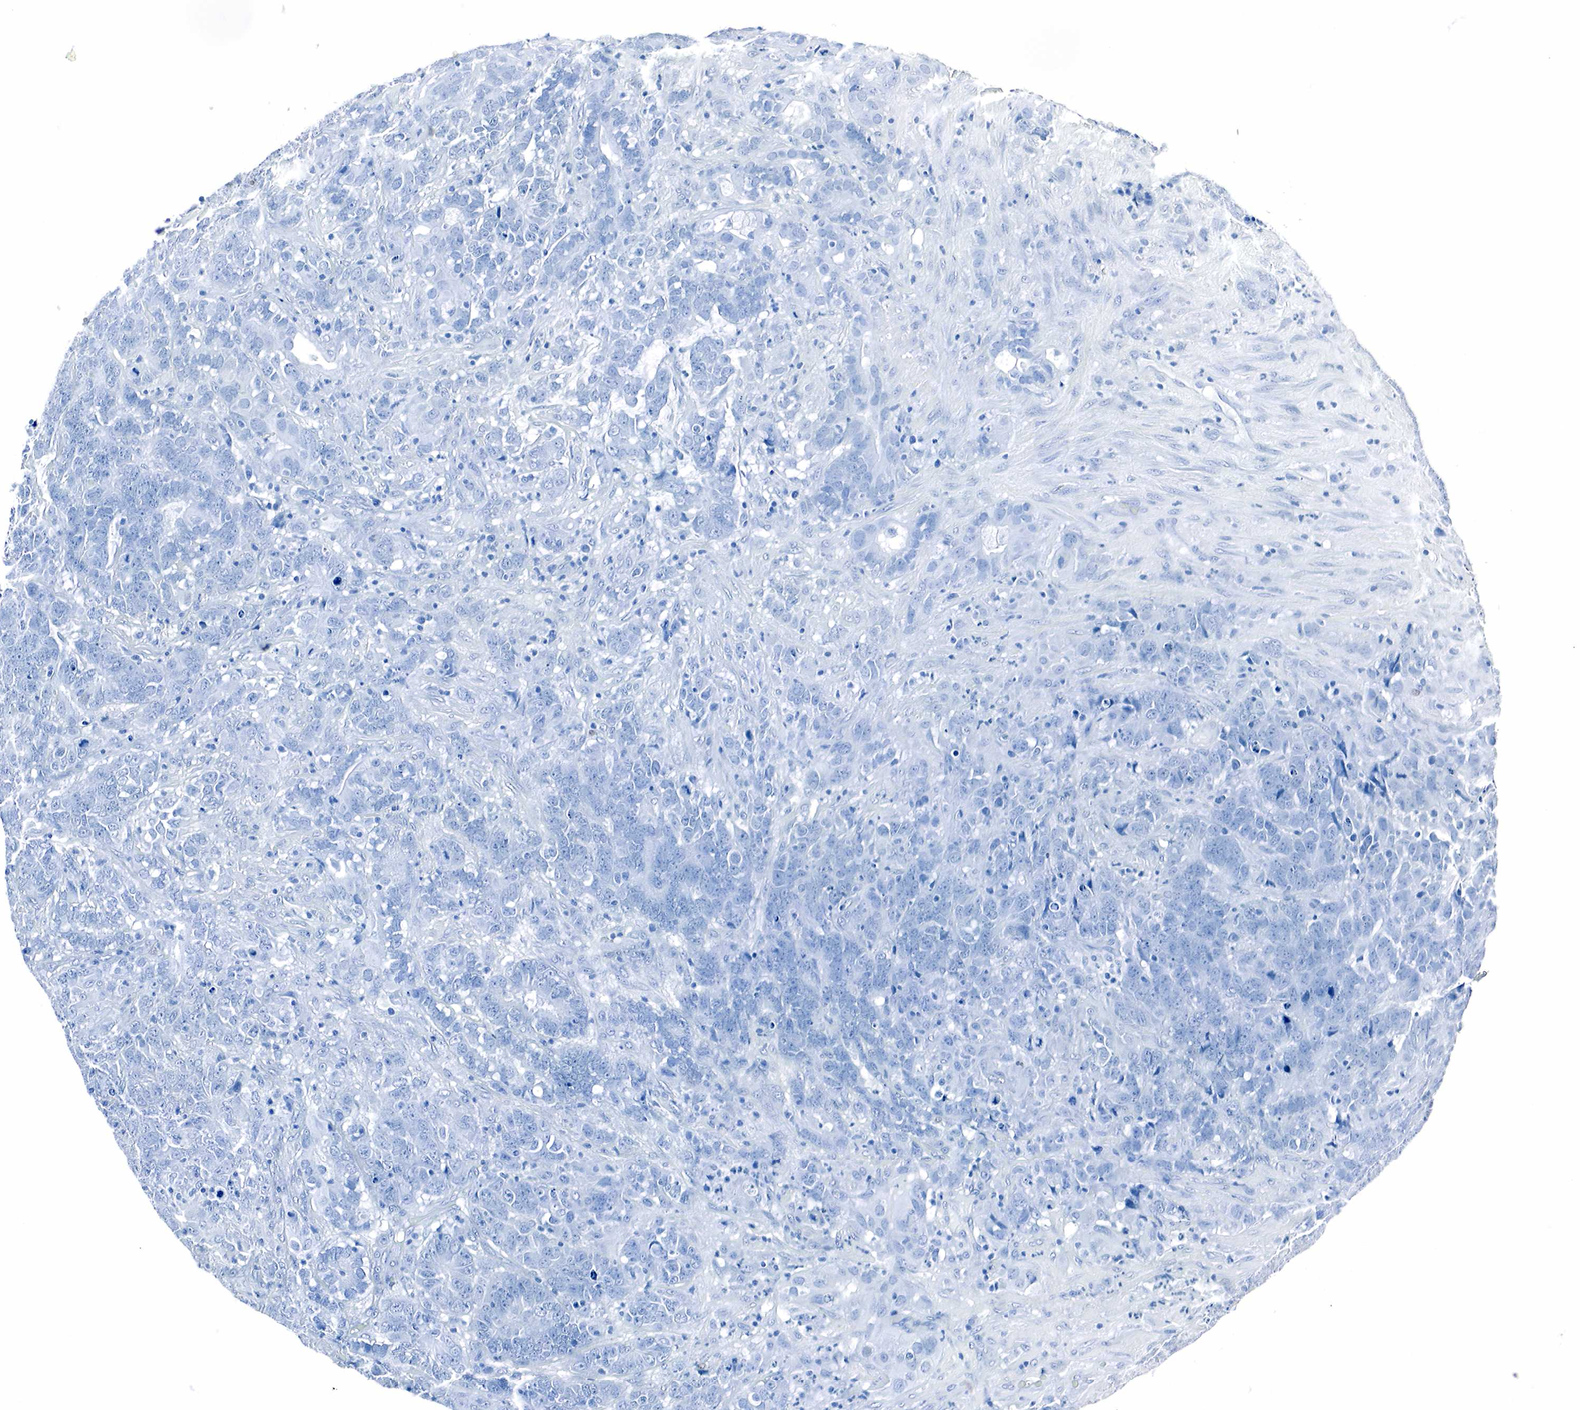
{"staining": {"intensity": "negative", "quantity": "none", "location": "none"}, "tissue": "testis cancer", "cell_type": "Tumor cells", "image_type": "cancer", "snomed": [{"axis": "morphology", "description": "Carcinoma, Embryonal, NOS"}, {"axis": "topography", "description": "Testis"}], "caption": "Protein analysis of testis embryonal carcinoma displays no significant expression in tumor cells.", "gene": "GAST", "patient": {"sex": "male", "age": 26}}